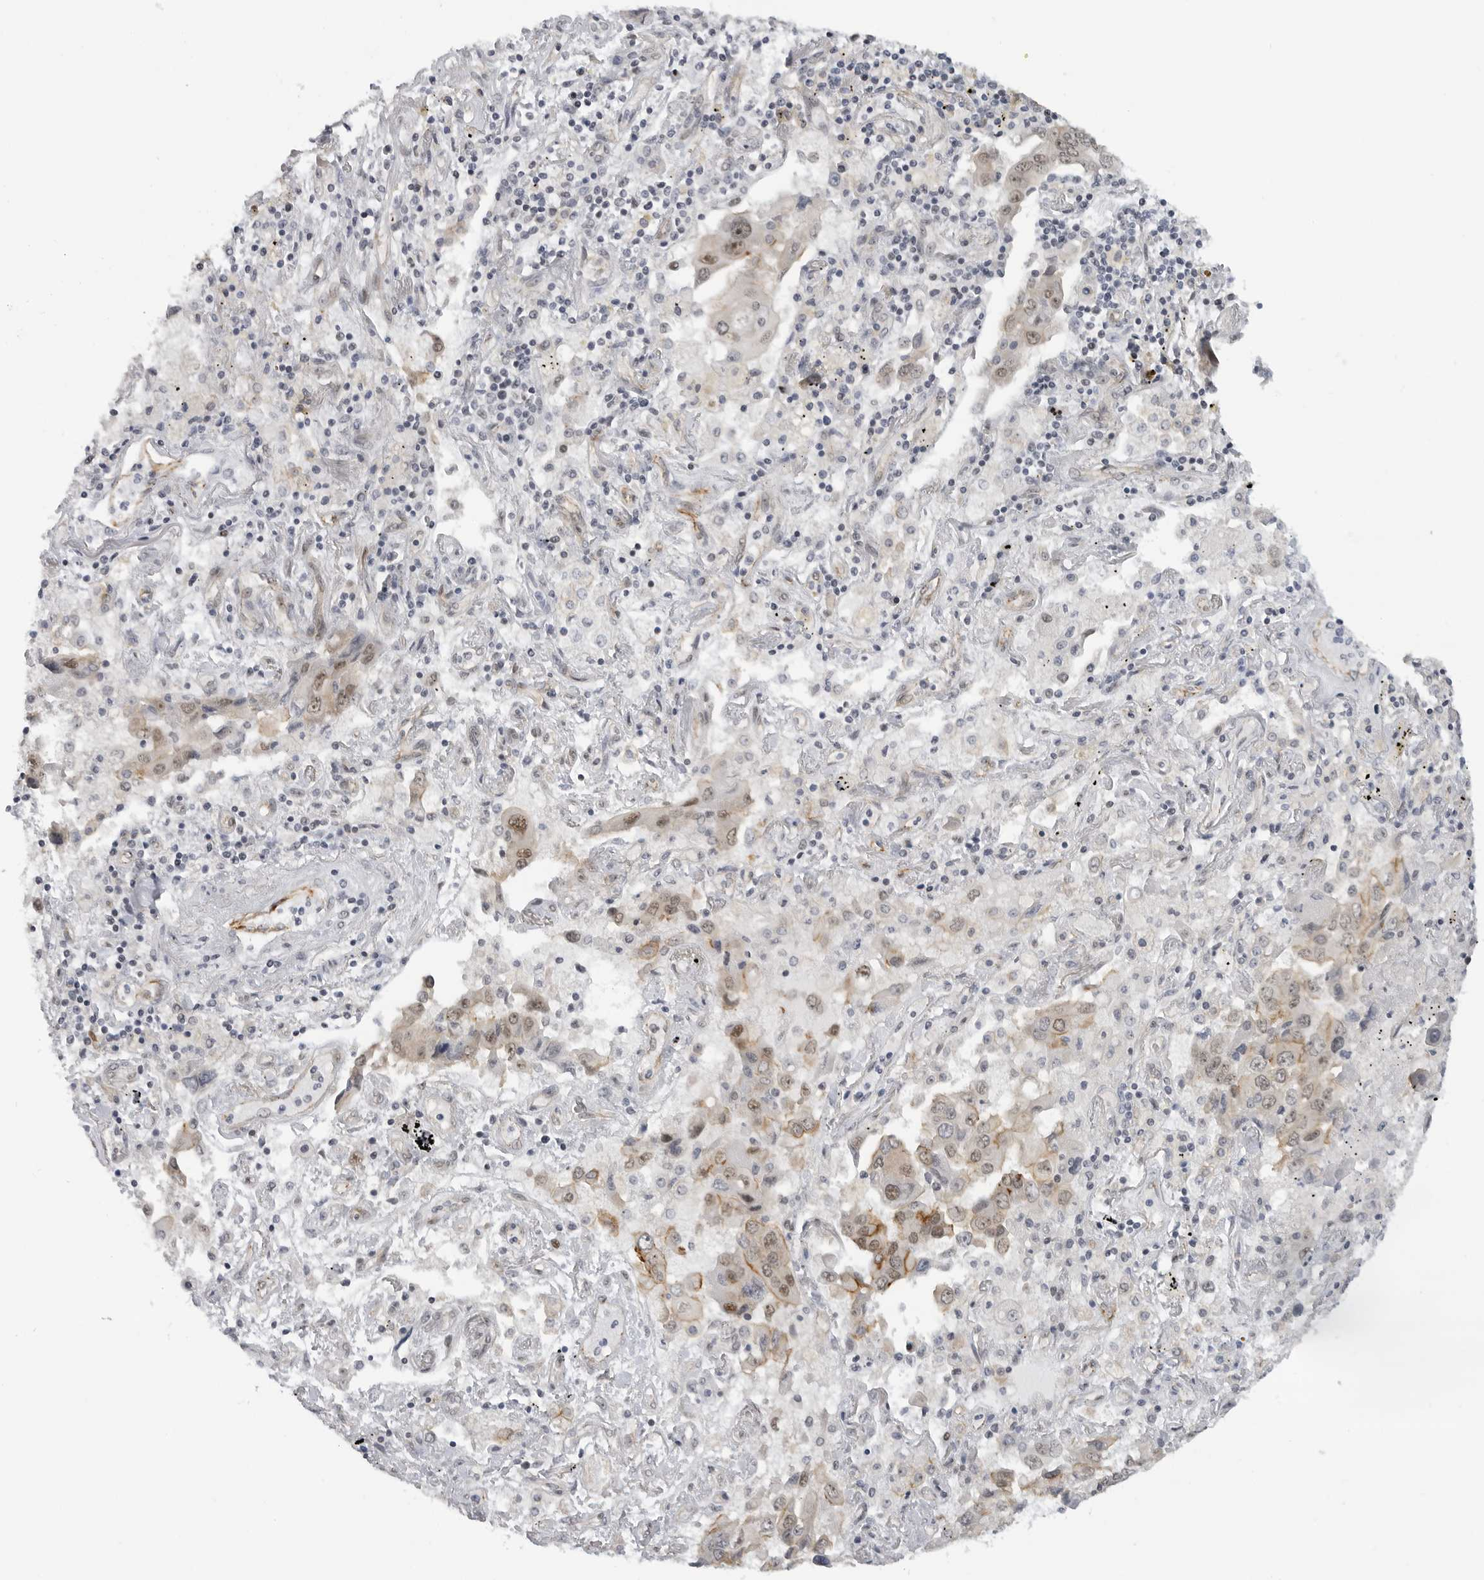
{"staining": {"intensity": "weak", "quantity": "<25%", "location": "cytoplasmic/membranous,nuclear"}, "tissue": "lung cancer", "cell_type": "Tumor cells", "image_type": "cancer", "snomed": [{"axis": "morphology", "description": "Adenocarcinoma, NOS"}, {"axis": "topography", "description": "Lung"}], "caption": "High magnification brightfield microscopy of lung cancer stained with DAB (3,3'-diaminobenzidine) (brown) and counterstained with hematoxylin (blue): tumor cells show no significant expression.", "gene": "CEP295NL", "patient": {"sex": "female", "age": 65}}